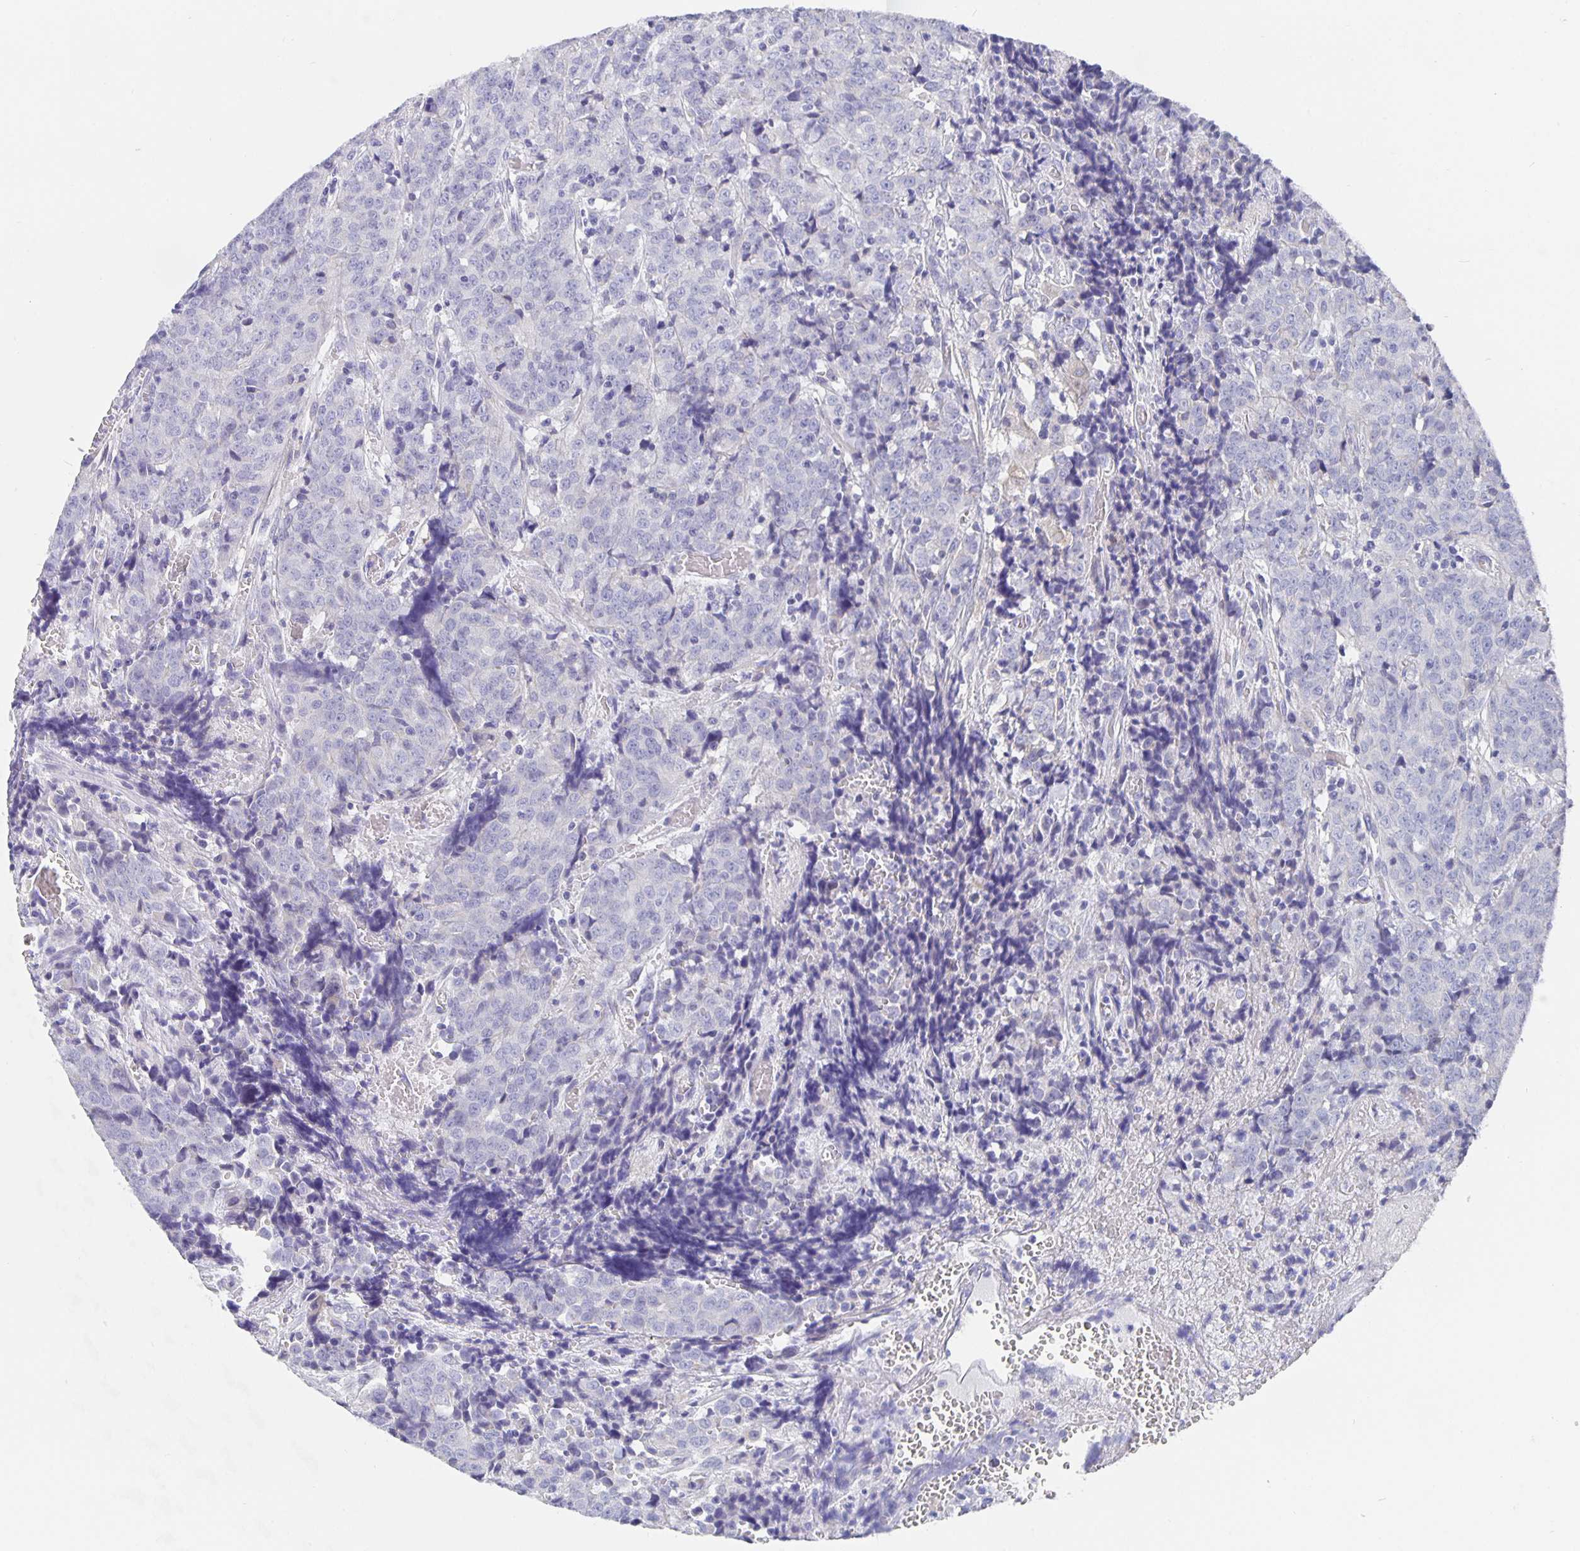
{"staining": {"intensity": "negative", "quantity": "none", "location": "none"}, "tissue": "prostate cancer", "cell_type": "Tumor cells", "image_type": "cancer", "snomed": [{"axis": "morphology", "description": "Adenocarcinoma, High grade"}, {"axis": "topography", "description": "Prostate and seminal vesicle, NOS"}], "caption": "High power microscopy micrograph of an IHC image of prostate cancer (adenocarcinoma (high-grade)), revealing no significant staining in tumor cells. (Brightfield microscopy of DAB IHC at high magnification).", "gene": "CFAP74", "patient": {"sex": "male", "age": 60}}